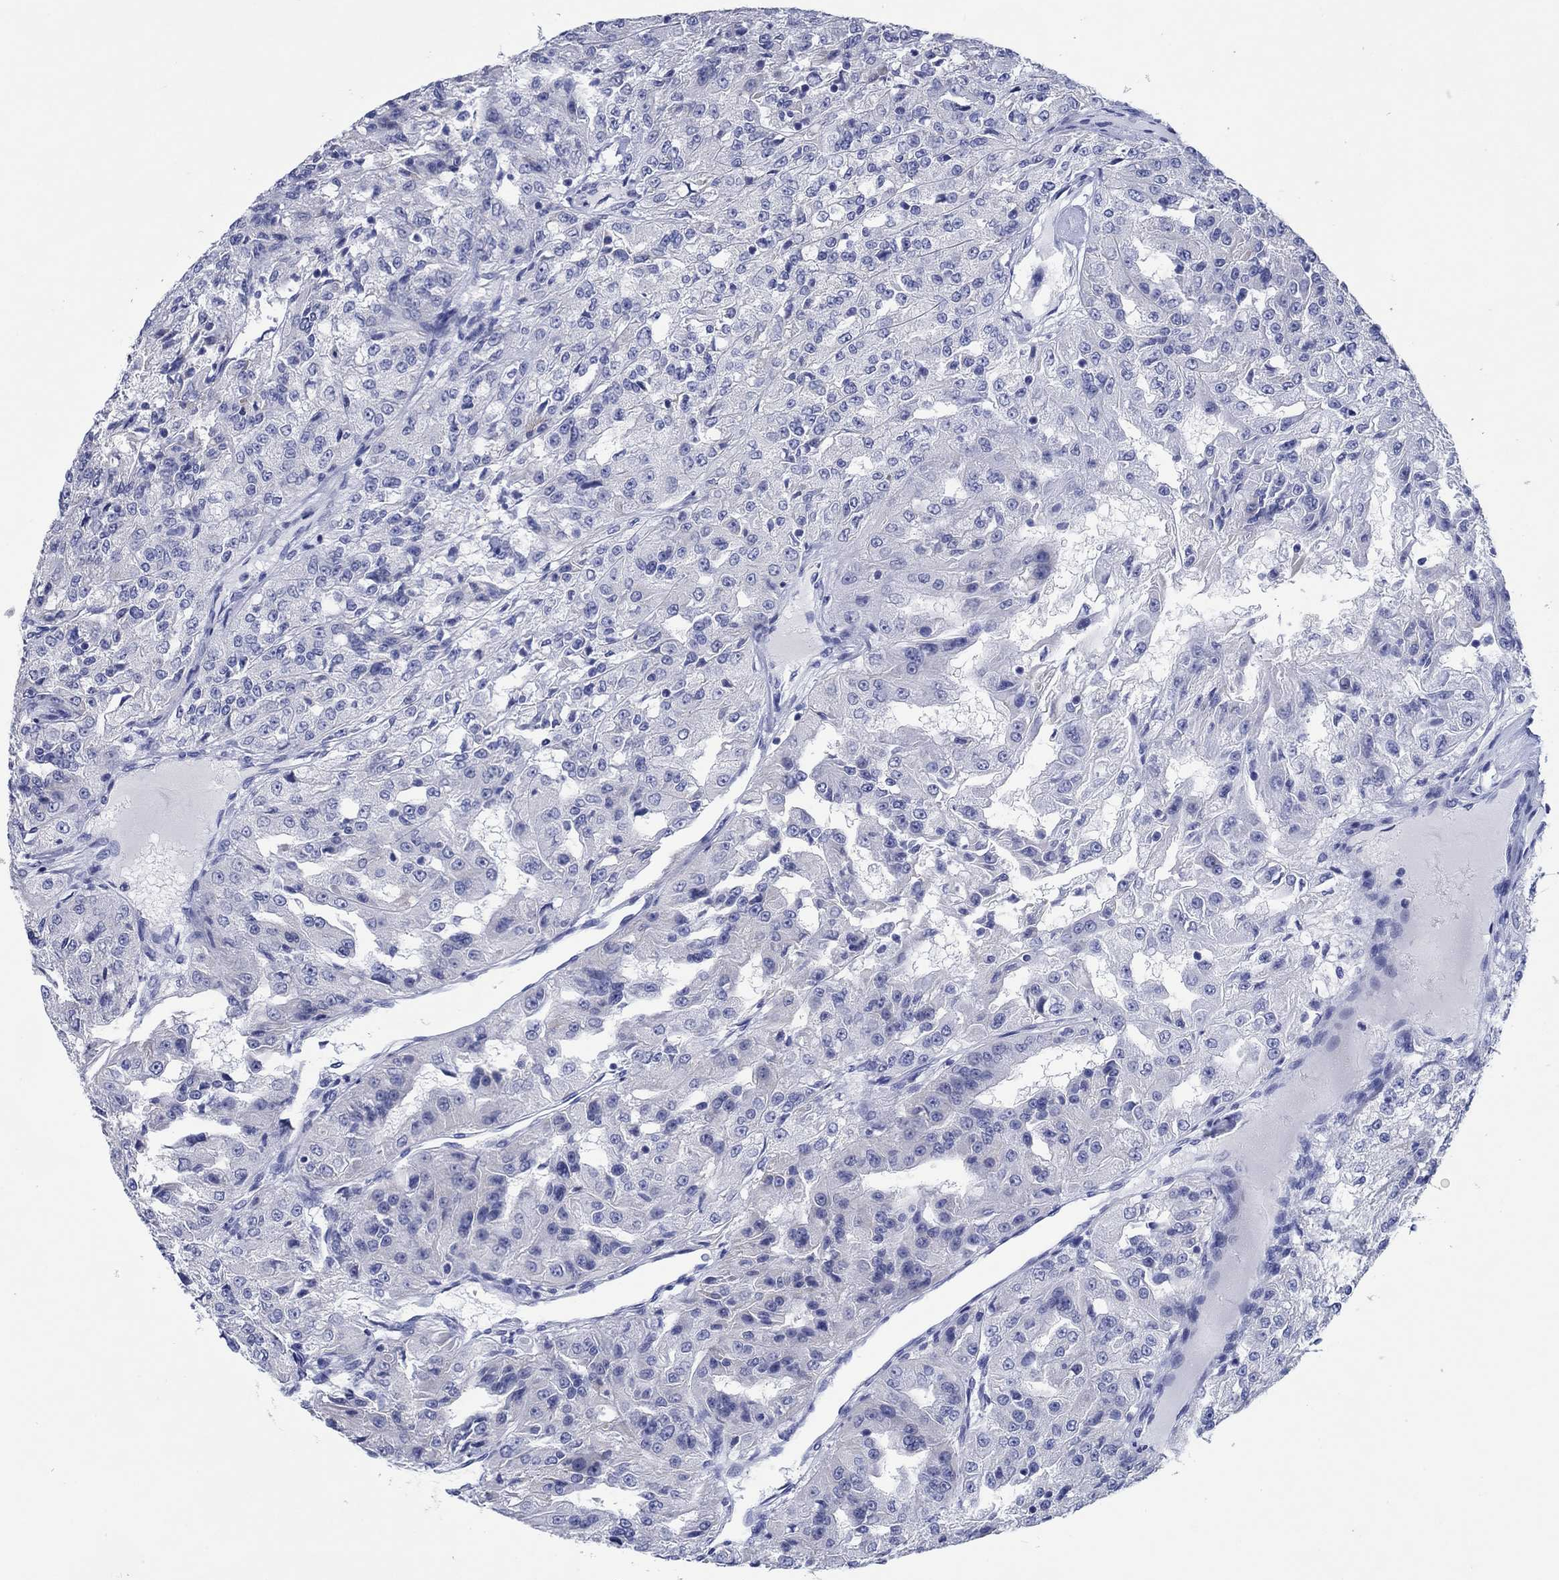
{"staining": {"intensity": "negative", "quantity": "none", "location": "none"}, "tissue": "renal cancer", "cell_type": "Tumor cells", "image_type": "cancer", "snomed": [{"axis": "morphology", "description": "Adenocarcinoma, NOS"}, {"axis": "topography", "description": "Kidney"}], "caption": "High magnification brightfield microscopy of adenocarcinoma (renal) stained with DAB (brown) and counterstained with hematoxylin (blue): tumor cells show no significant expression.", "gene": "HCRT", "patient": {"sex": "female", "age": 63}}